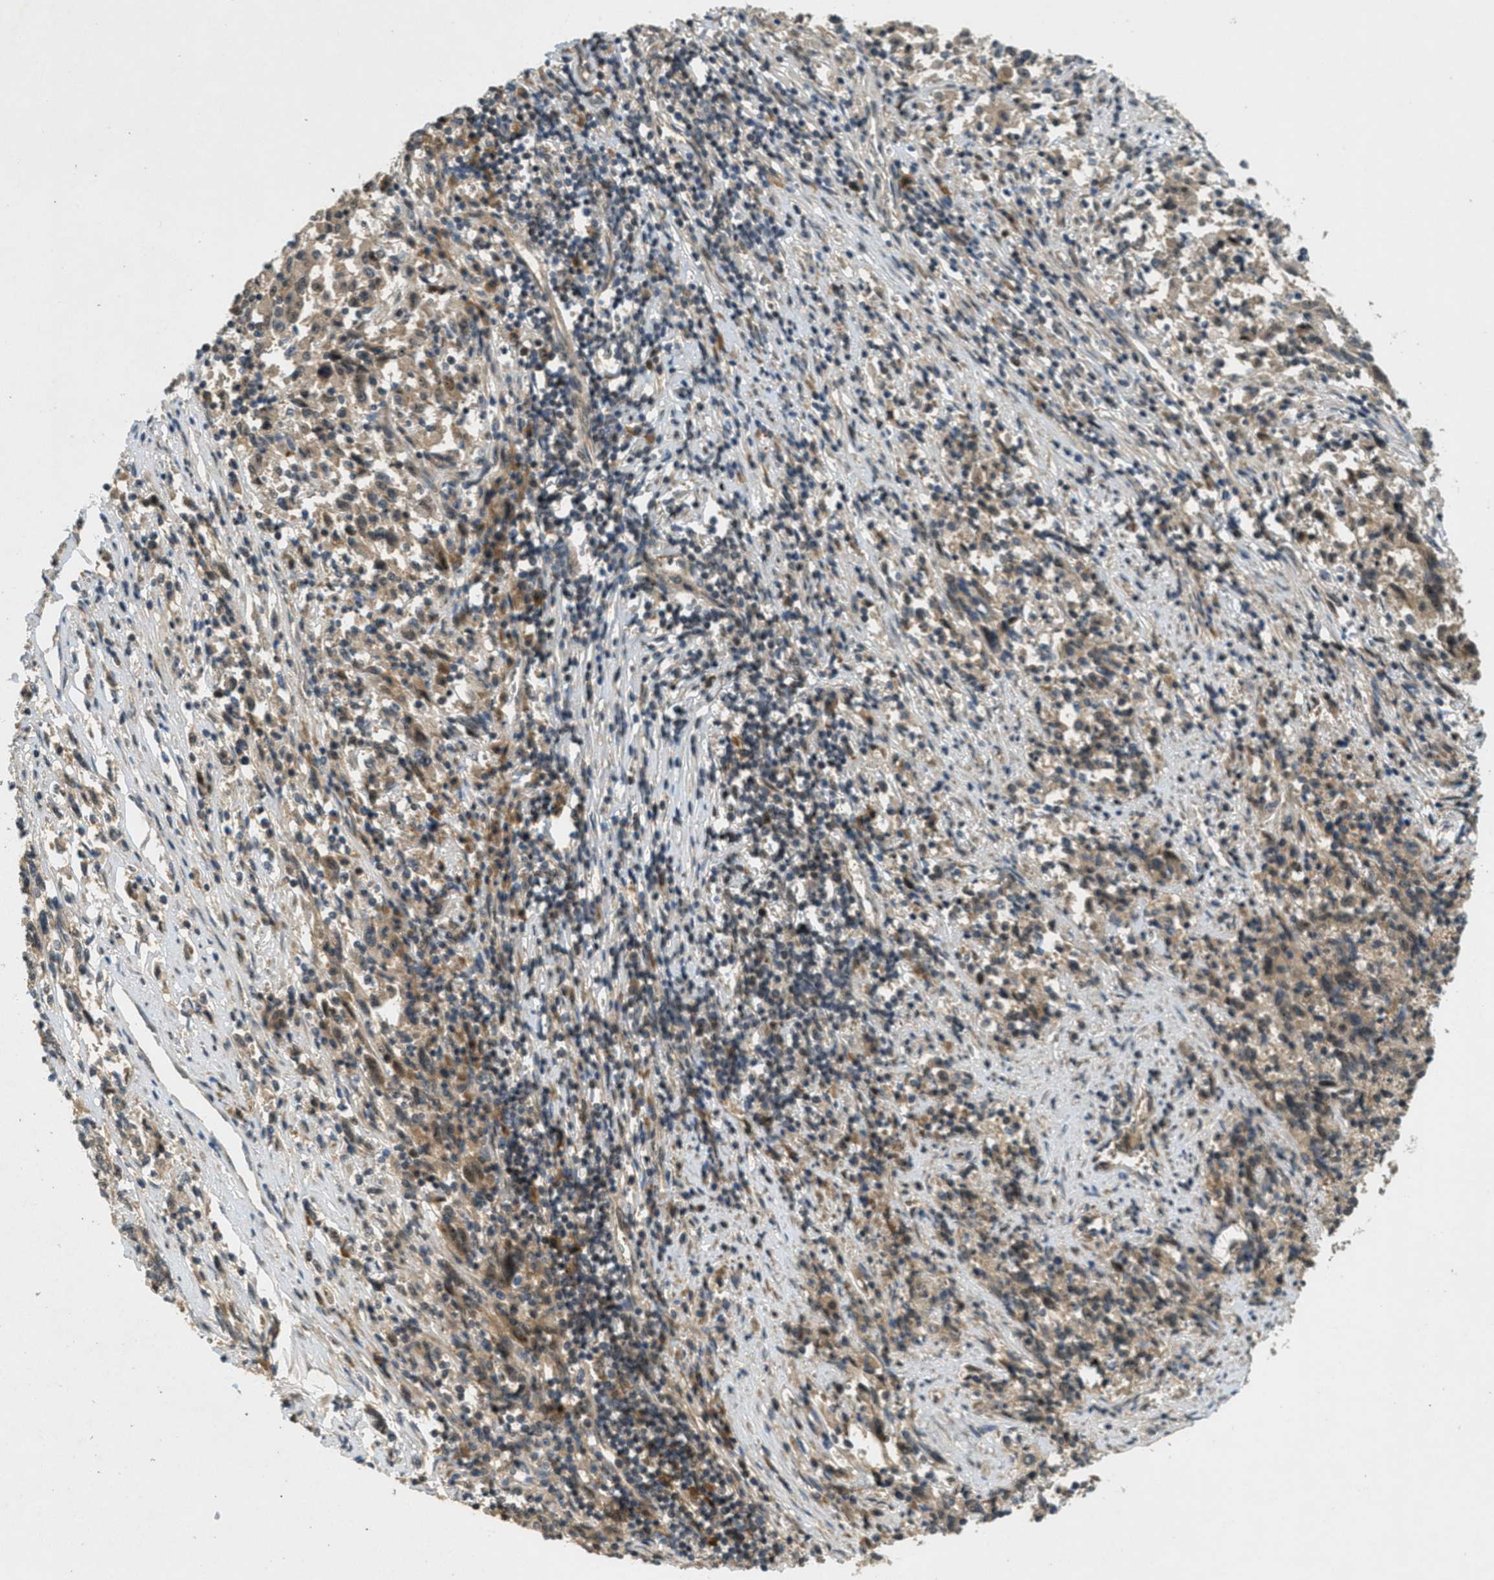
{"staining": {"intensity": "moderate", "quantity": "25%-75%", "location": "cytoplasmic/membranous,nuclear"}, "tissue": "melanoma", "cell_type": "Tumor cells", "image_type": "cancer", "snomed": [{"axis": "morphology", "description": "Malignant melanoma, Metastatic site"}, {"axis": "topography", "description": "Lymph node"}], "caption": "Immunohistochemistry (IHC) of human malignant melanoma (metastatic site) exhibits medium levels of moderate cytoplasmic/membranous and nuclear staining in about 25%-75% of tumor cells.", "gene": "STK11", "patient": {"sex": "male", "age": 61}}